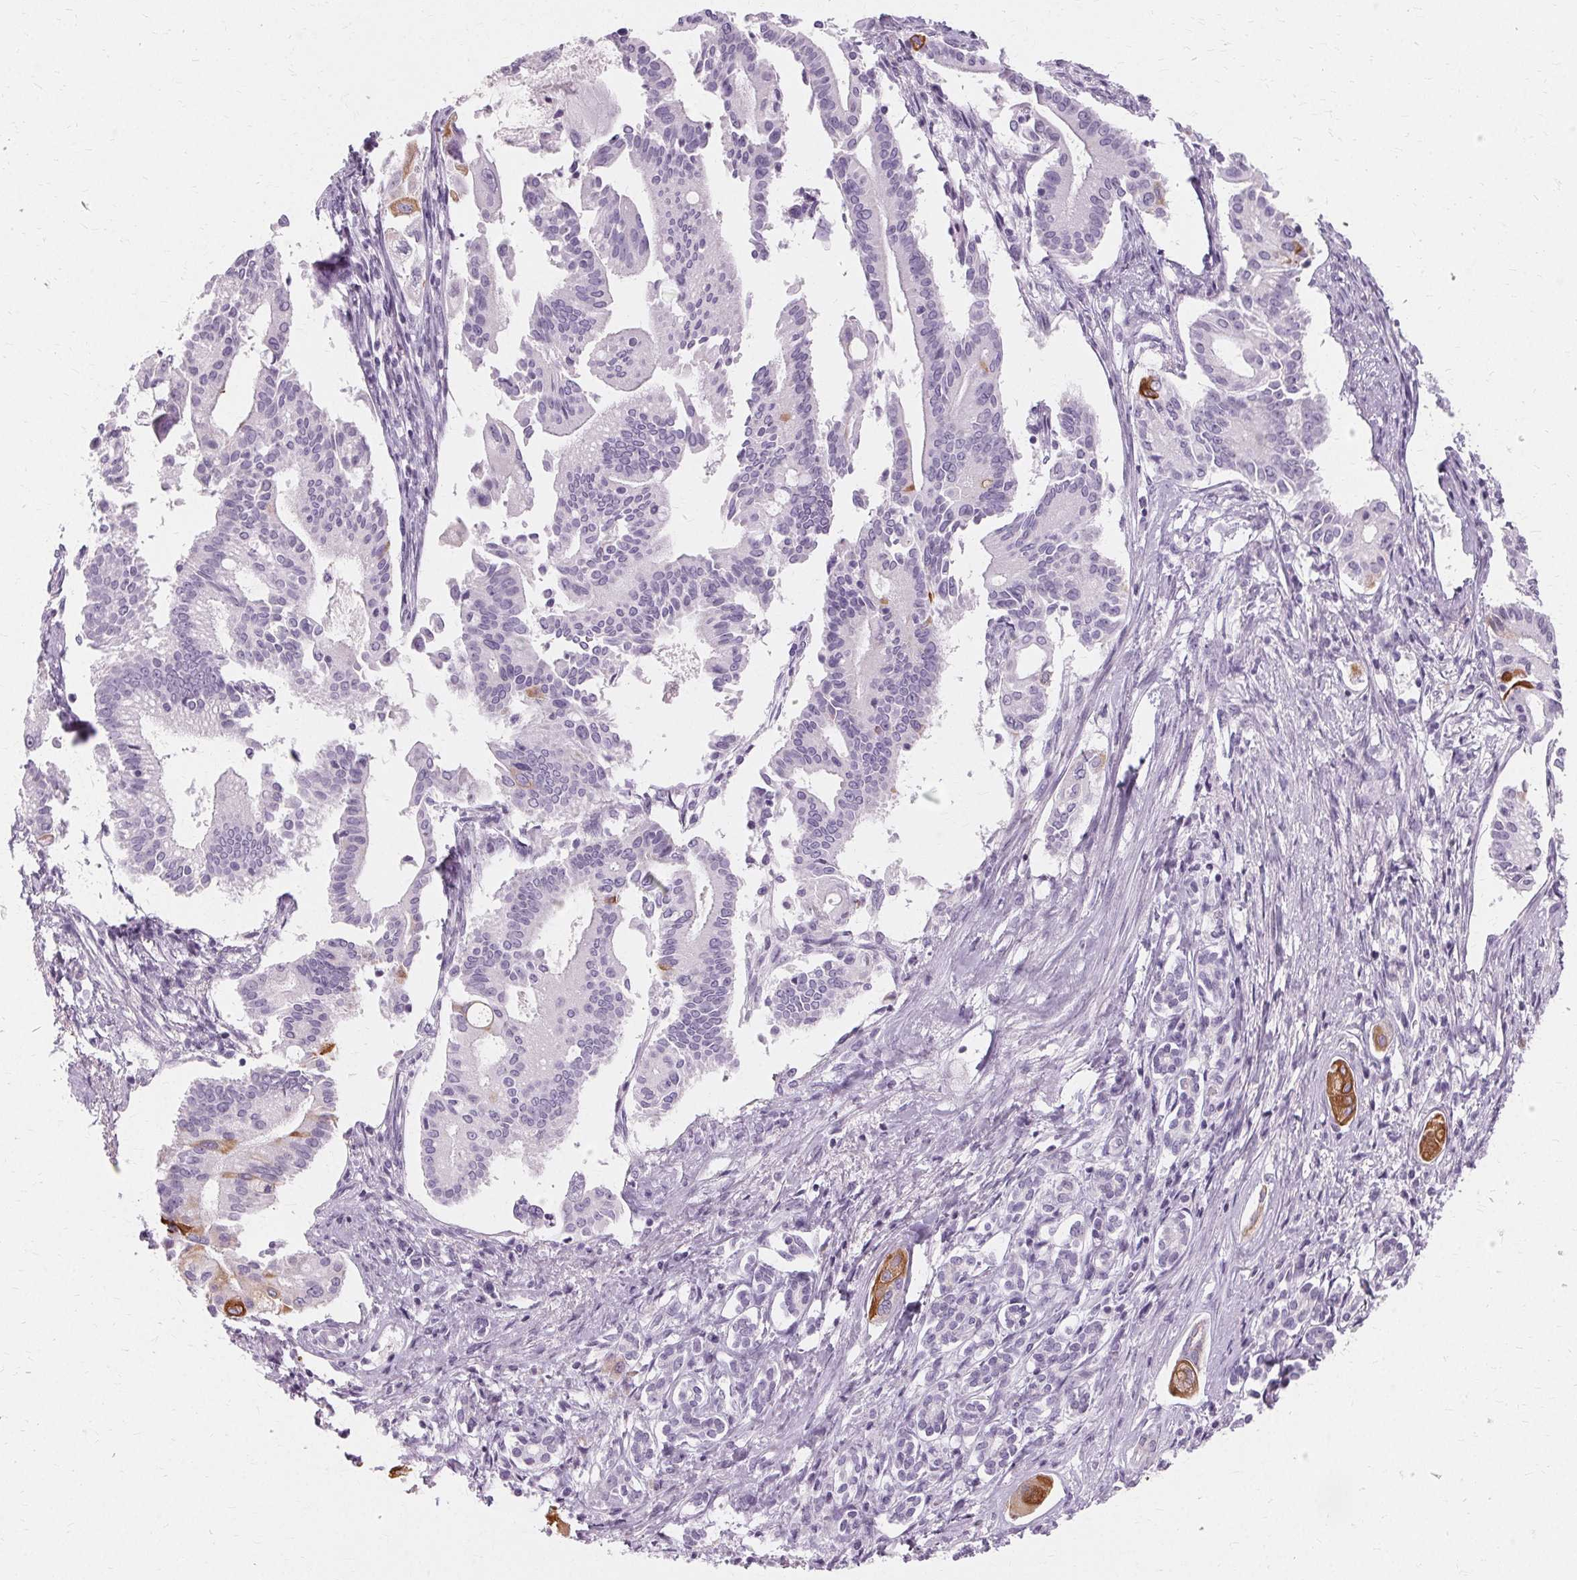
{"staining": {"intensity": "negative", "quantity": "none", "location": "none"}, "tissue": "pancreatic cancer", "cell_type": "Tumor cells", "image_type": "cancer", "snomed": [{"axis": "morphology", "description": "Adenocarcinoma, NOS"}, {"axis": "topography", "description": "Pancreas"}], "caption": "Micrograph shows no protein positivity in tumor cells of pancreatic adenocarcinoma tissue.", "gene": "KRT6C", "patient": {"sex": "female", "age": 68}}